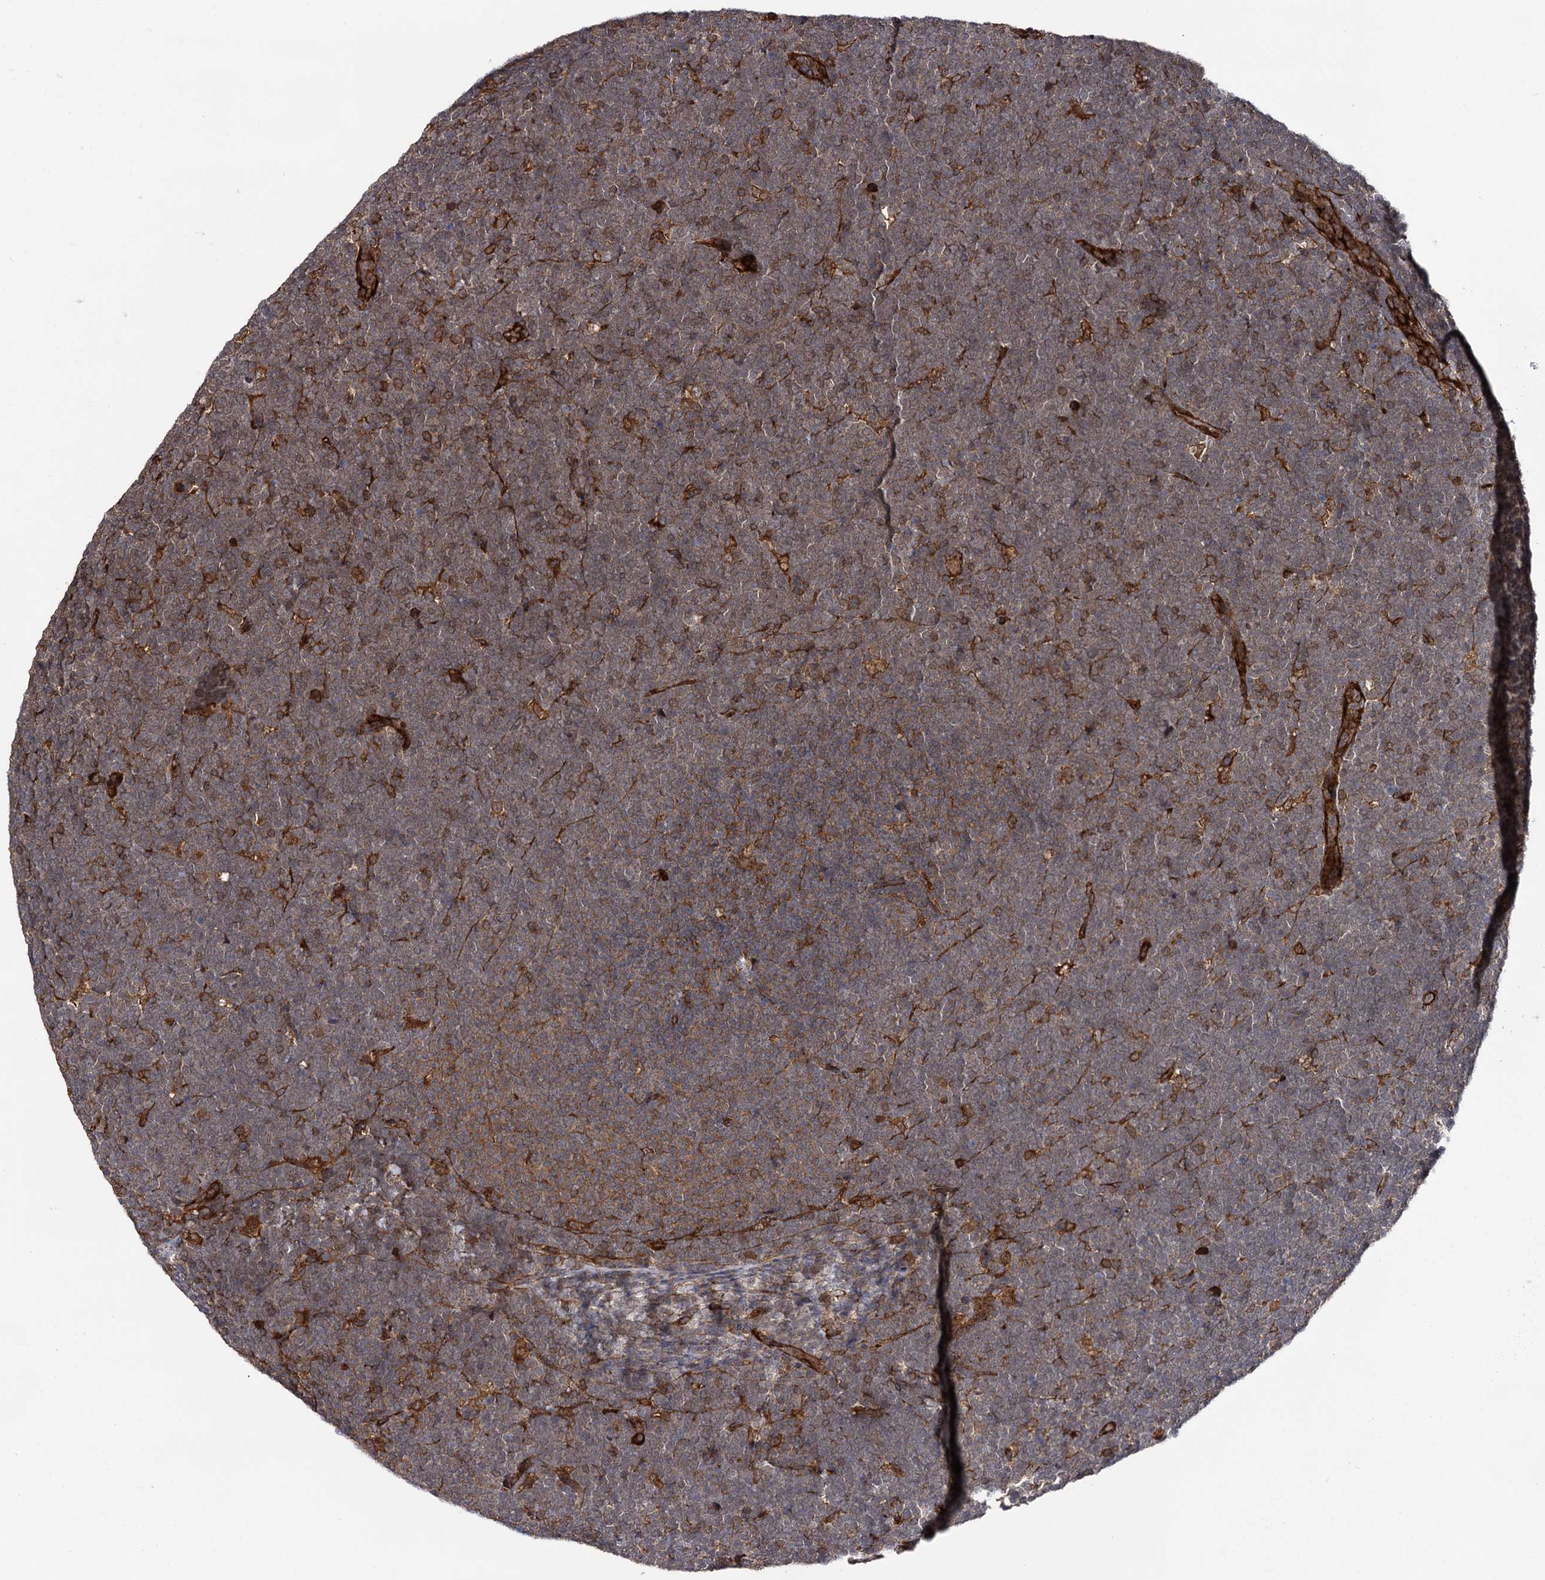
{"staining": {"intensity": "moderate", "quantity": ">75%", "location": "cytoplasmic/membranous"}, "tissue": "lymphoma", "cell_type": "Tumor cells", "image_type": "cancer", "snomed": [{"axis": "morphology", "description": "Malignant lymphoma, non-Hodgkin's type, High grade"}, {"axis": "topography", "description": "Lymph node"}], "caption": "Immunohistochemical staining of human high-grade malignant lymphoma, non-Hodgkin's type displays moderate cytoplasmic/membranous protein positivity in approximately >75% of tumor cells. Ihc stains the protein of interest in brown and the nuclei are stained blue.", "gene": "ATP8B4", "patient": {"sex": "male", "age": 13}}